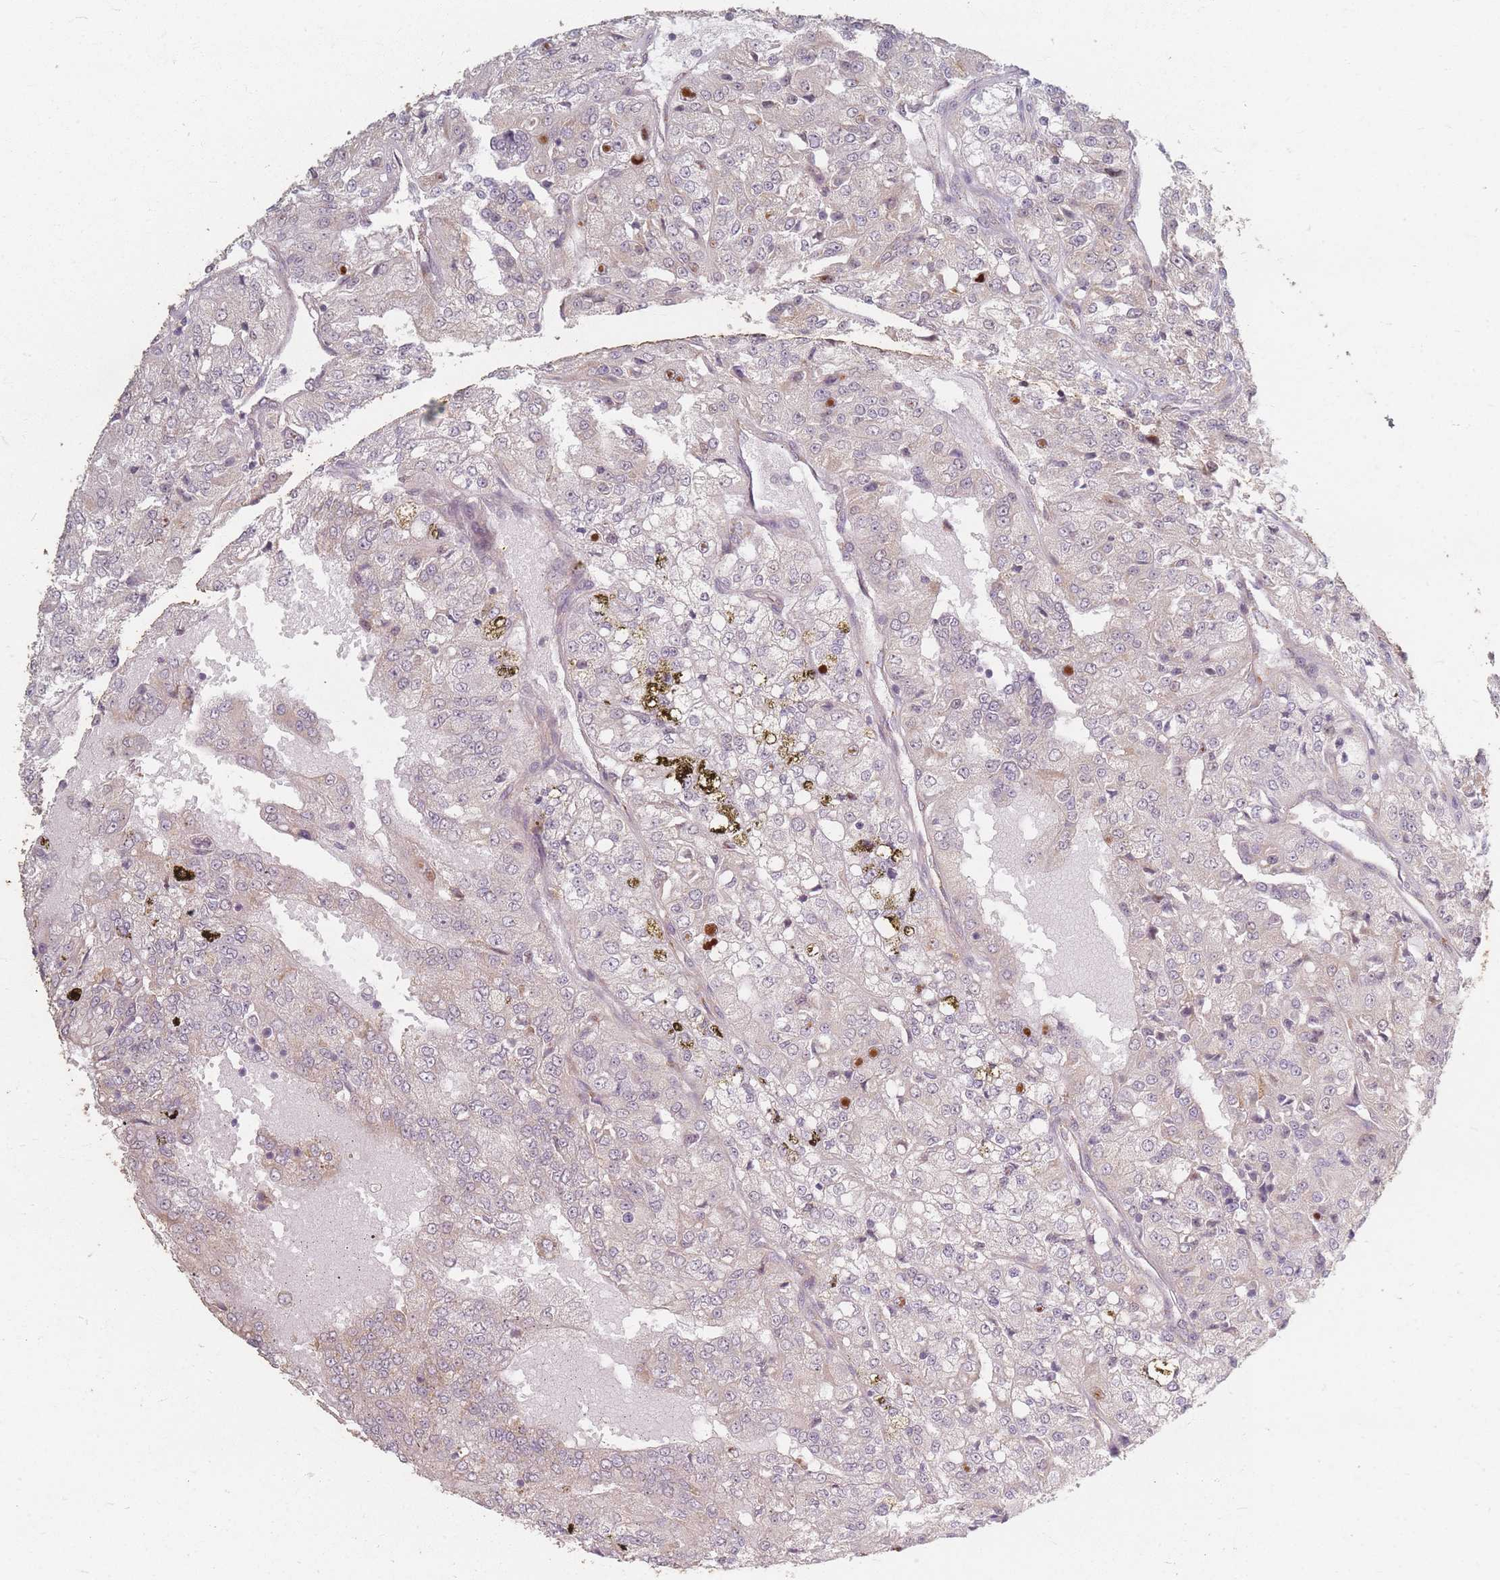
{"staining": {"intensity": "negative", "quantity": "none", "location": "none"}, "tissue": "renal cancer", "cell_type": "Tumor cells", "image_type": "cancer", "snomed": [{"axis": "morphology", "description": "Adenocarcinoma, NOS"}, {"axis": "topography", "description": "Kidney"}], "caption": "Protein analysis of adenocarcinoma (renal) shows no significant staining in tumor cells.", "gene": "SMIM14", "patient": {"sex": "female", "age": 63}}